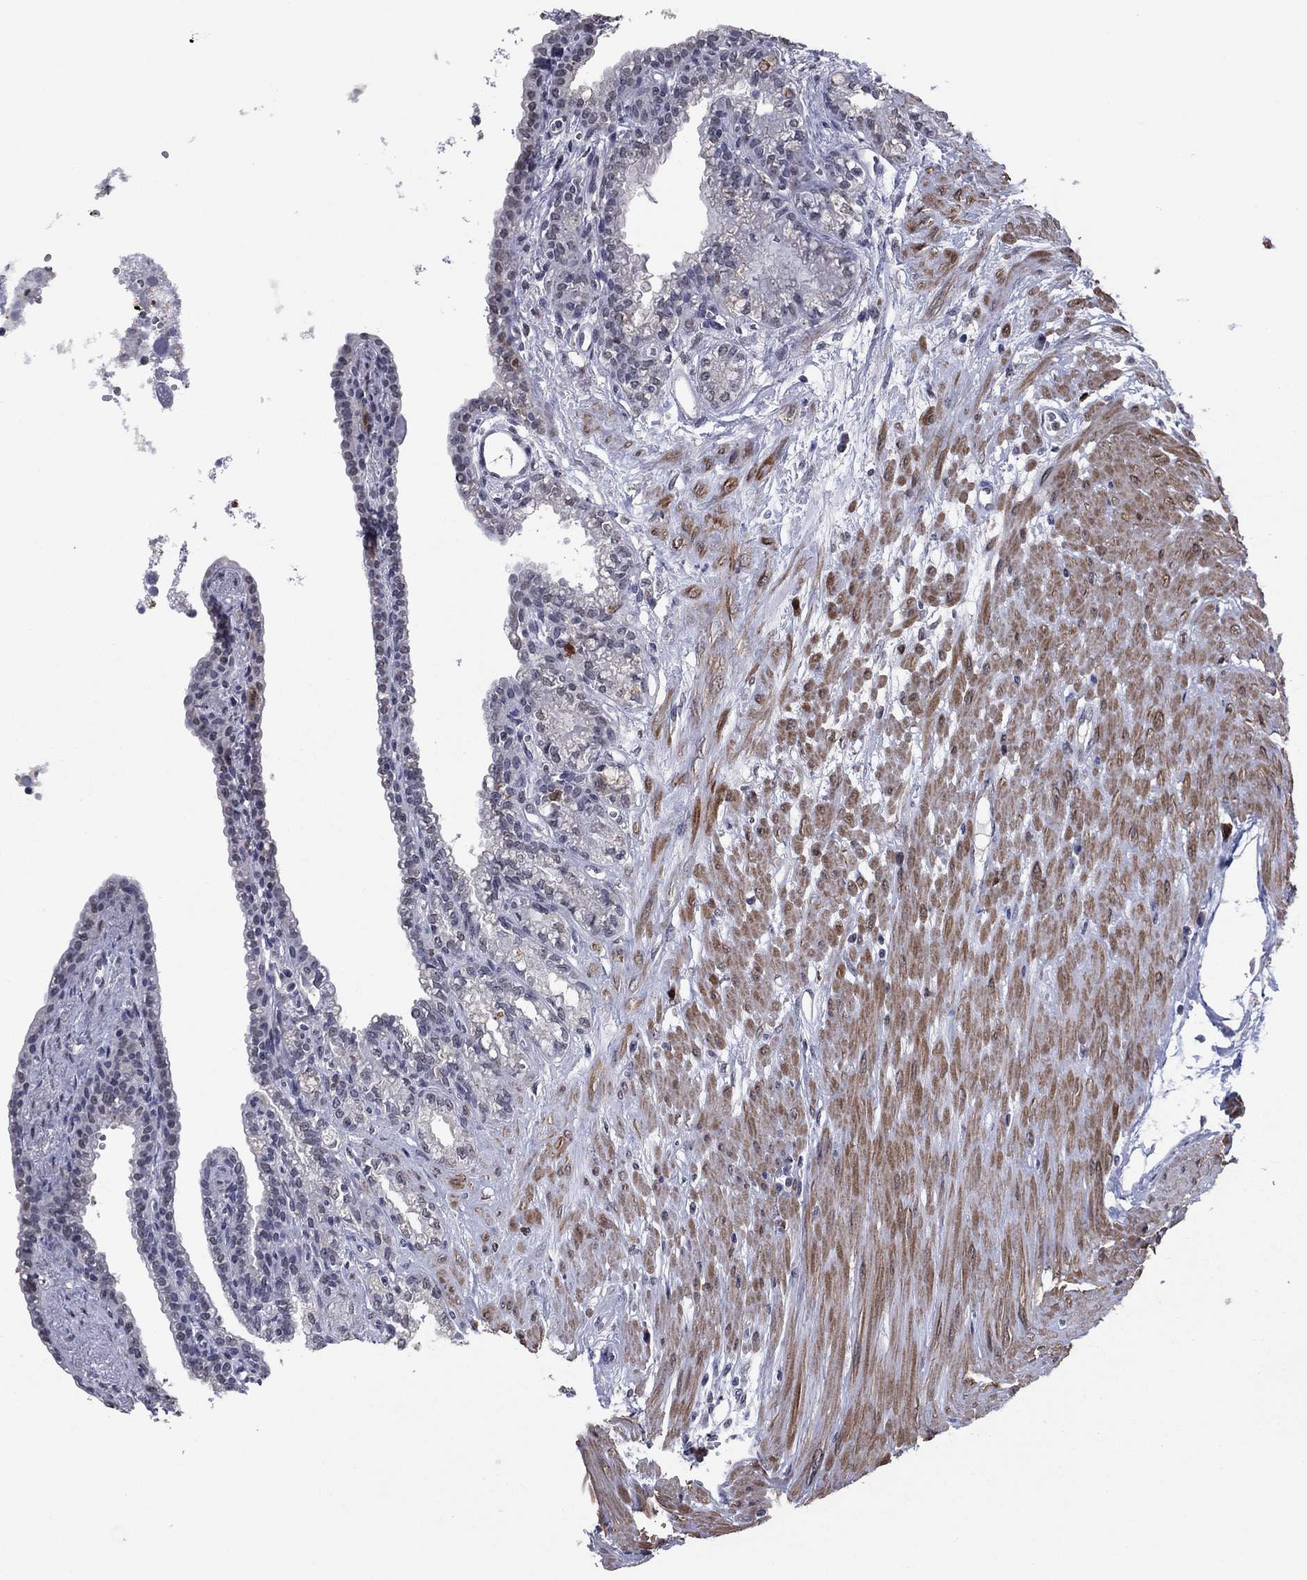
{"staining": {"intensity": "moderate", "quantity": "<25%", "location": "nuclear"}, "tissue": "seminal vesicle", "cell_type": "Glandular cells", "image_type": "normal", "snomed": [{"axis": "morphology", "description": "Normal tissue, NOS"}, {"axis": "morphology", "description": "Urothelial carcinoma, NOS"}, {"axis": "topography", "description": "Urinary bladder"}, {"axis": "topography", "description": "Seminal veicle"}], "caption": "Immunohistochemistry (DAB) staining of unremarkable human seminal vesicle shows moderate nuclear protein expression in about <25% of glandular cells.", "gene": "TYMS", "patient": {"sex": "male", "age": 76}}